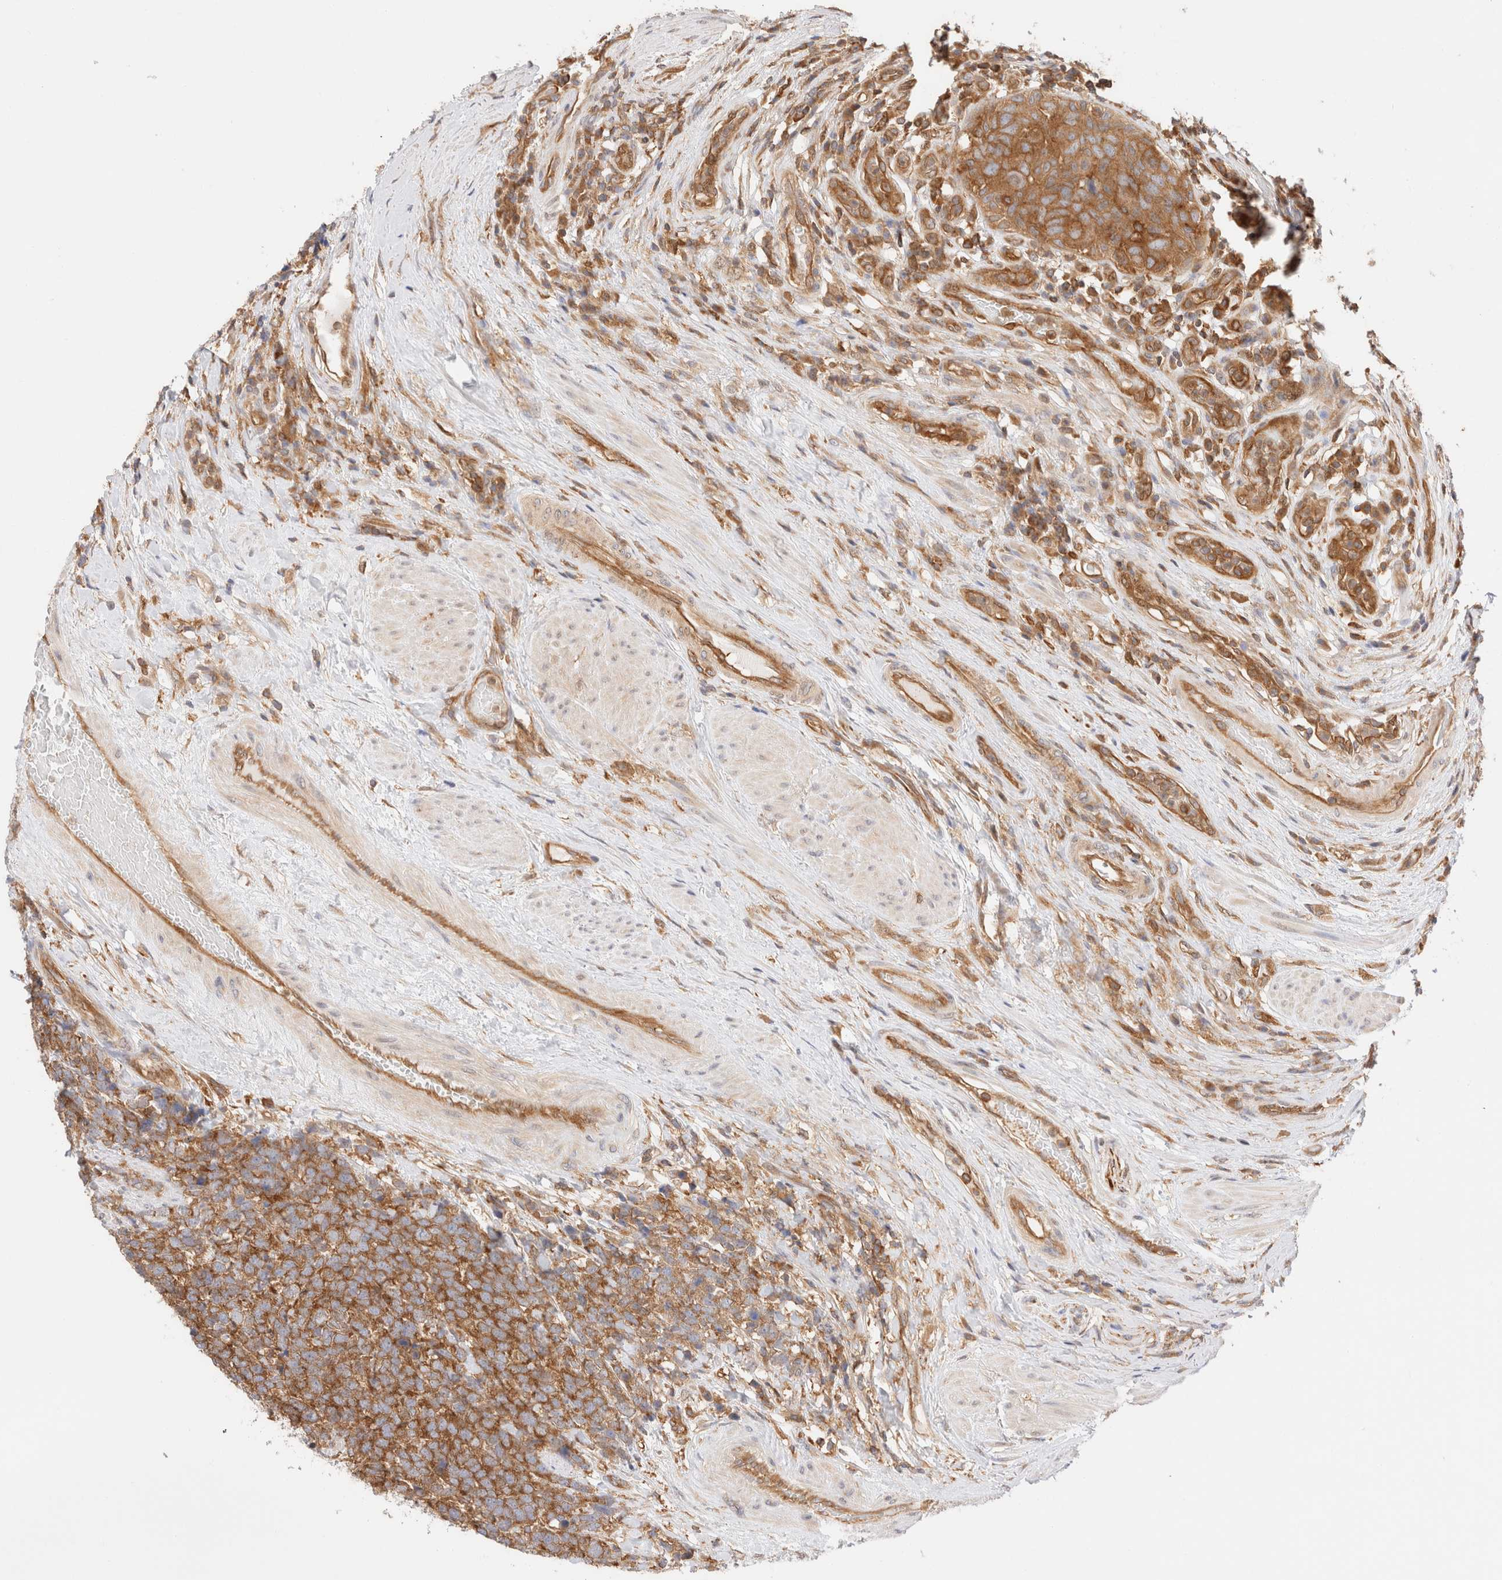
{"staining": {"intensity": "strong", "quantity": ">75%", "location": "cytoplasmic/membranous"}, "tissue": "urothelial cancer", "cell_type": "Tumor cells", "image_type": "cancer", "snomed": [{"axis": "morphology", "description": "Urothelial carcinoma, High grade"}, {"axis": "topography", "description": "Urinary bladder"}], "caption": "Tumor cells display high levels of strong cytoplasmic/membranous staining in approximately >75% of cells in urothelial carcinoma (high-grade).", "gene": "RABEP1", "patient": {"sex": "female", "age": 82}}